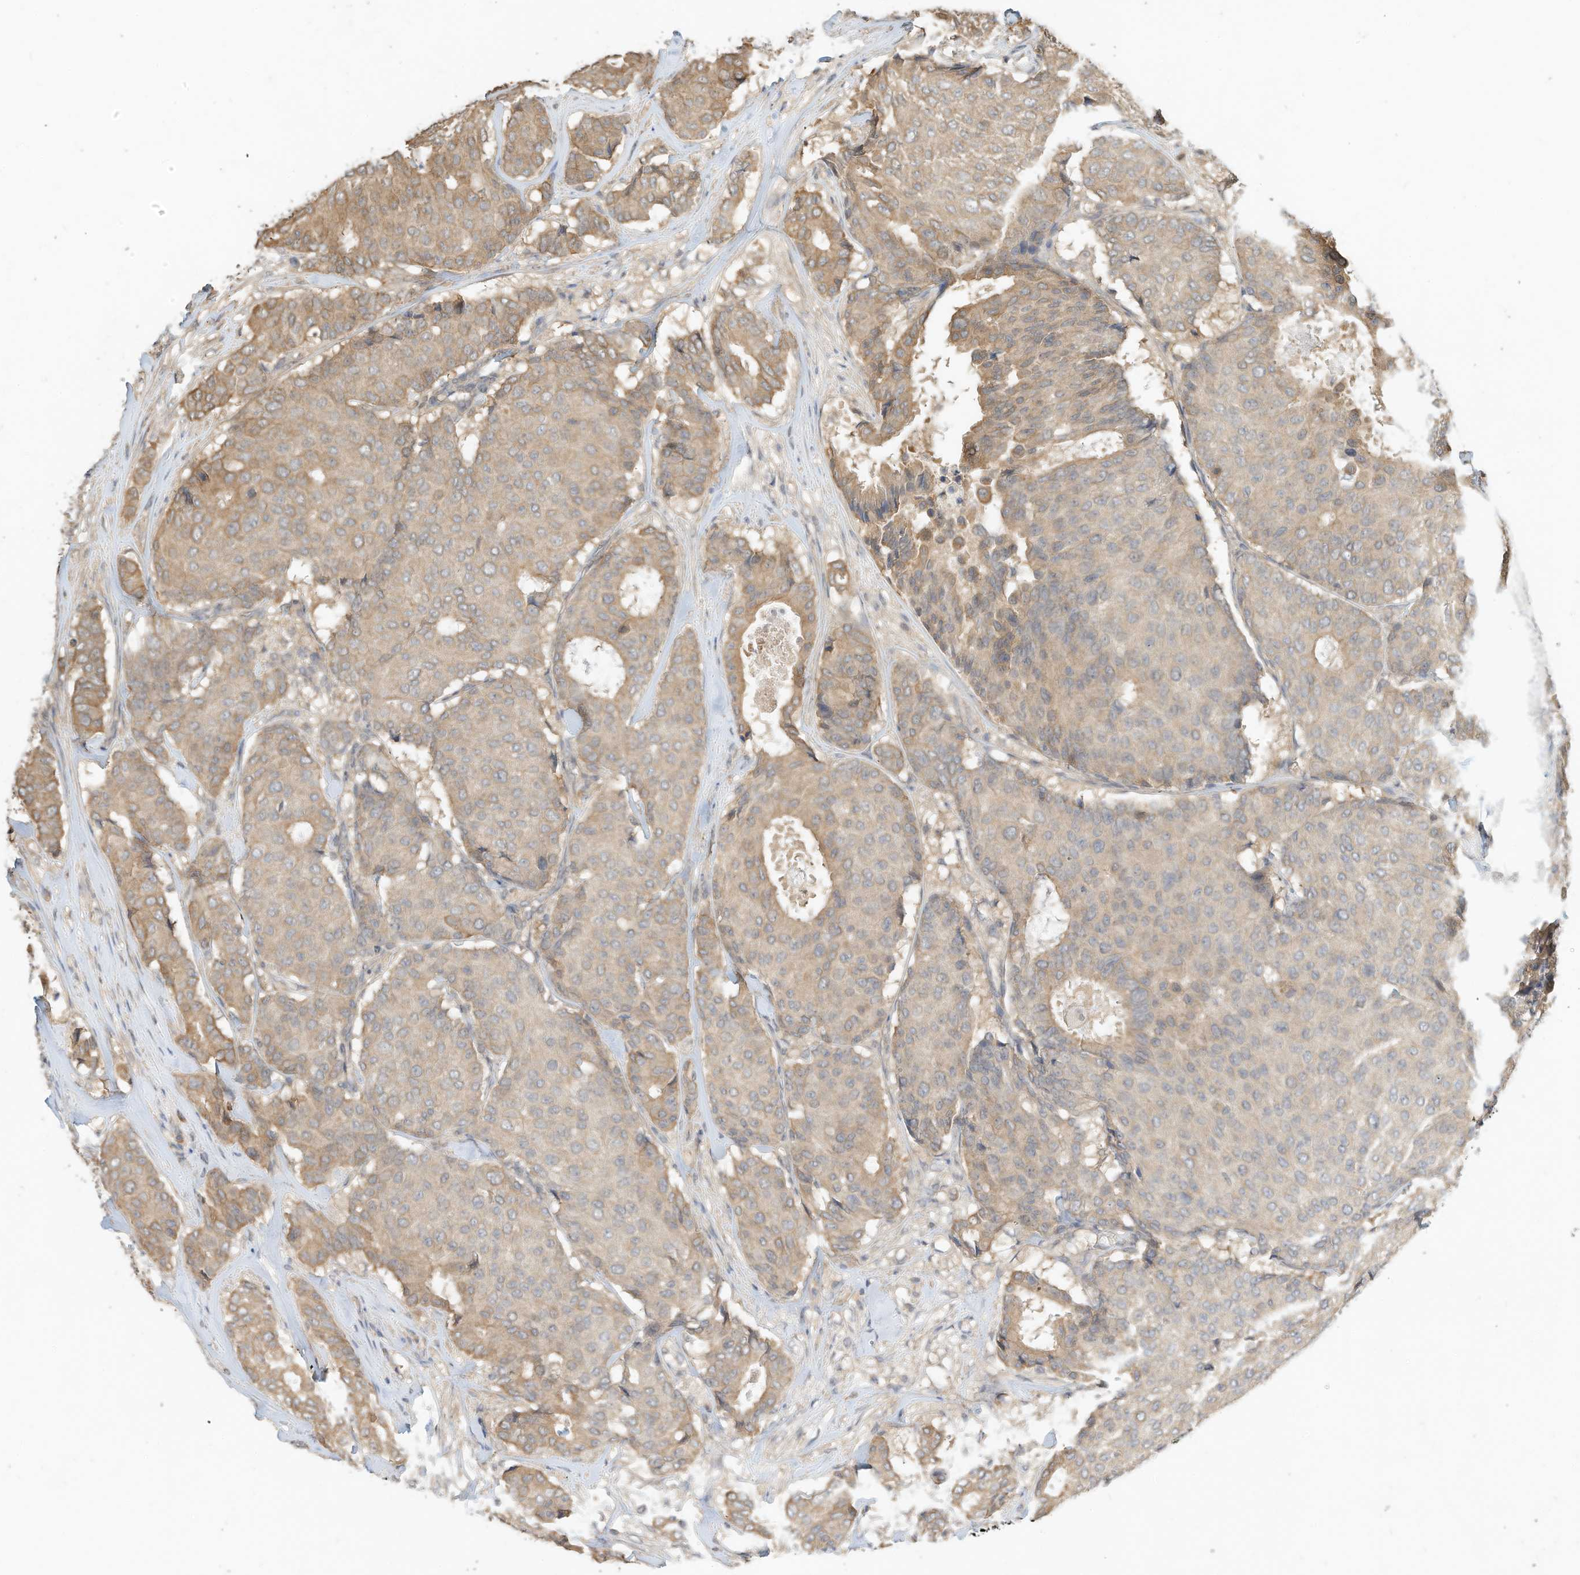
{"staining": {"intensity": "moderate", "quantity": ">75%", "location": "cytoplasmic/membranous"}, "tissue": "breast cancer", "cell_type": "Tumor cells", "image_type": "cancer", "snomed": [{"axis": "morphology", "description": "Duct carcinoma"}, {"axis": "topography", "description": "Breast"}], "caption": "Breast cancer tissue exhibits moderate cytoplasmic/membranous positivity in approximately >75% of tumor cells, visualized by immunohistochemistry. The protein of interest is shown in brown color, while the nuclei are stained blue.", "gene": "OFD1", "patient": {"sex": "female", "age": 75}}